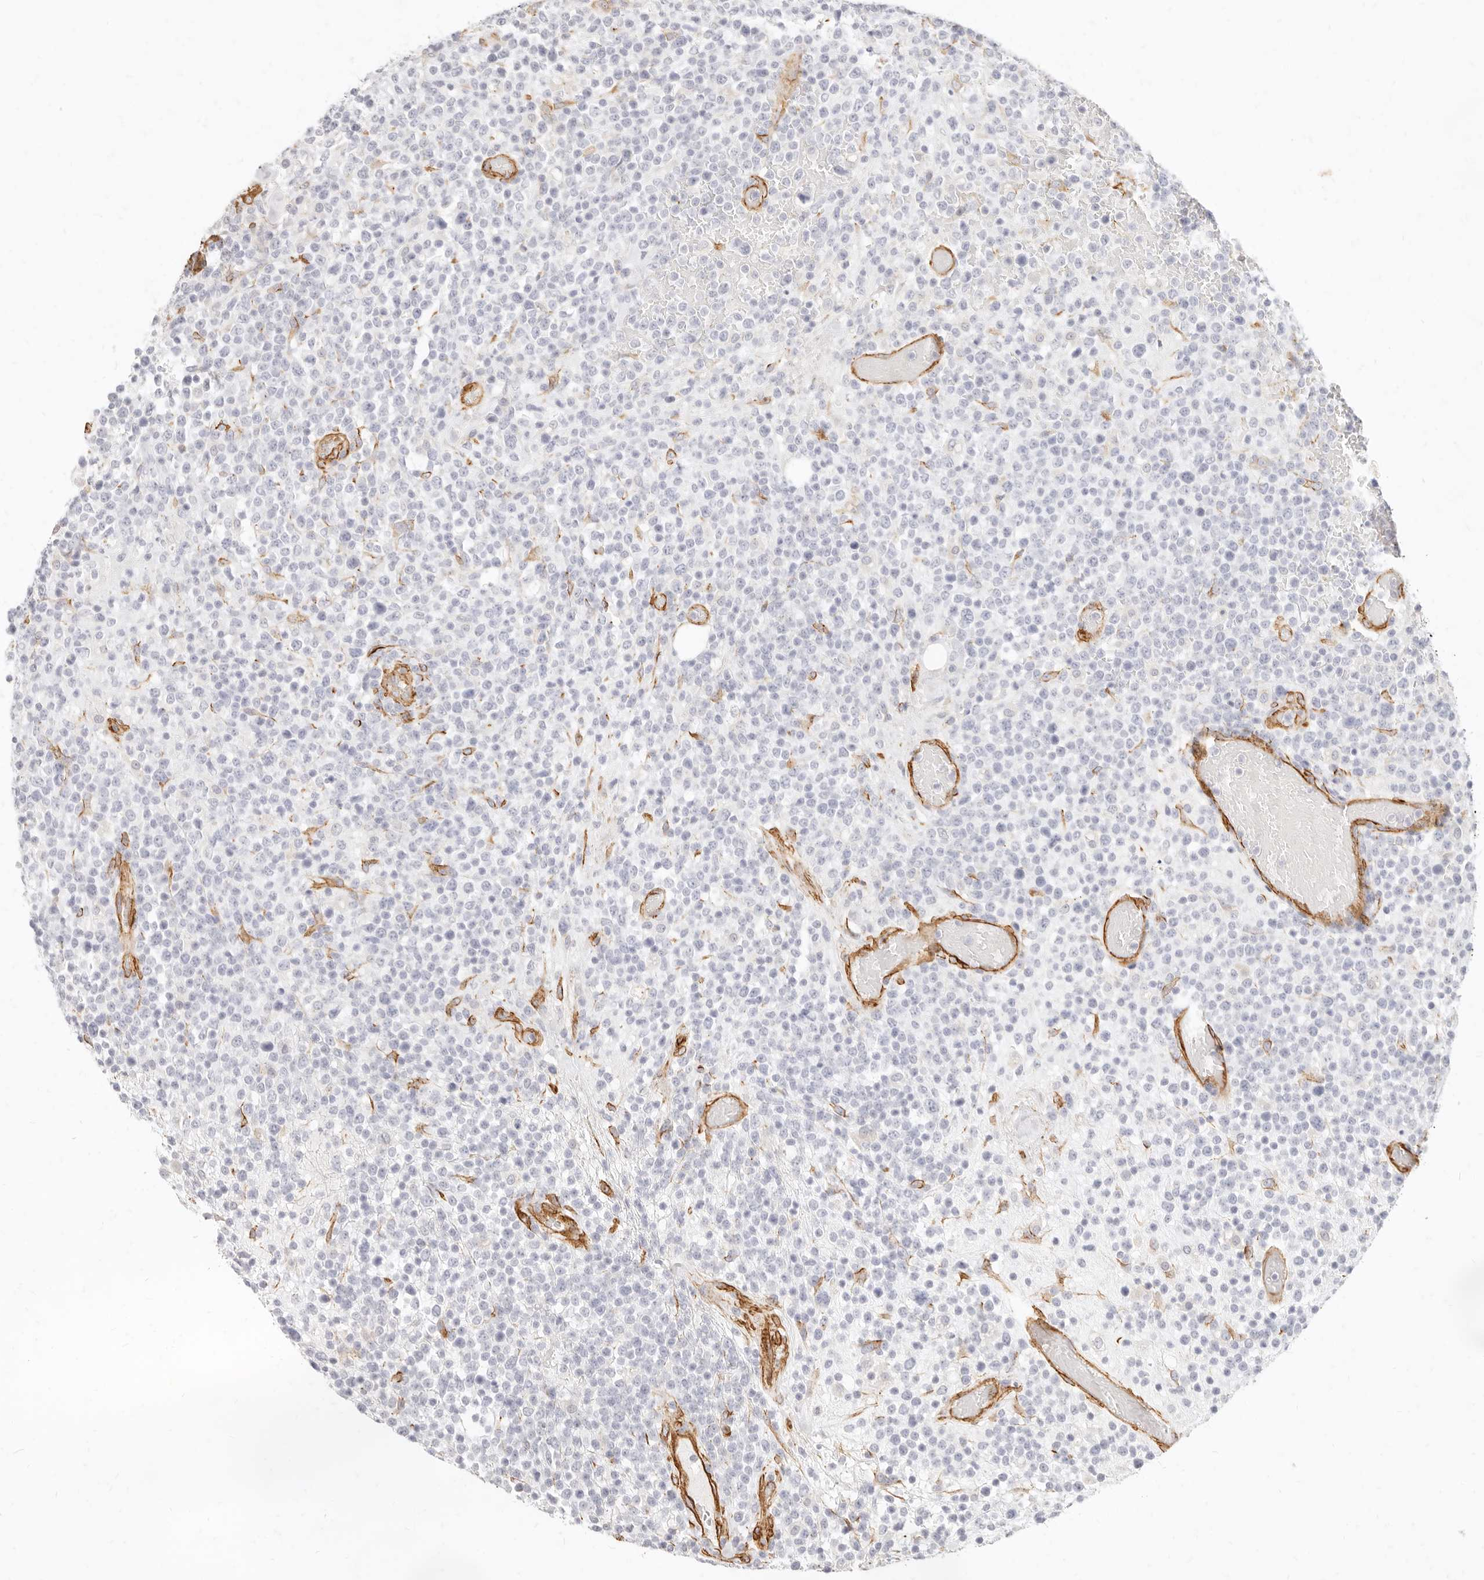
{"staining": {"intensity": "negative", "quantity": "none", "location": "none"}, "tissue": "lymphoma", "cell_type": "Tumor cells", "image_type": "cancer", "snomed": [{"axis": "morphology", "description": "Malignant lymphoma, non-Hodgkin's type, High grade"}, {"axis": "topography", "description": "Colon"}], "caption": "High power microscopy image of an IHC image of lymphoma, revealing no significant expression in tumor cells.", "gene": "NUS1", "patient": {"sex": "female", "age": 53}}